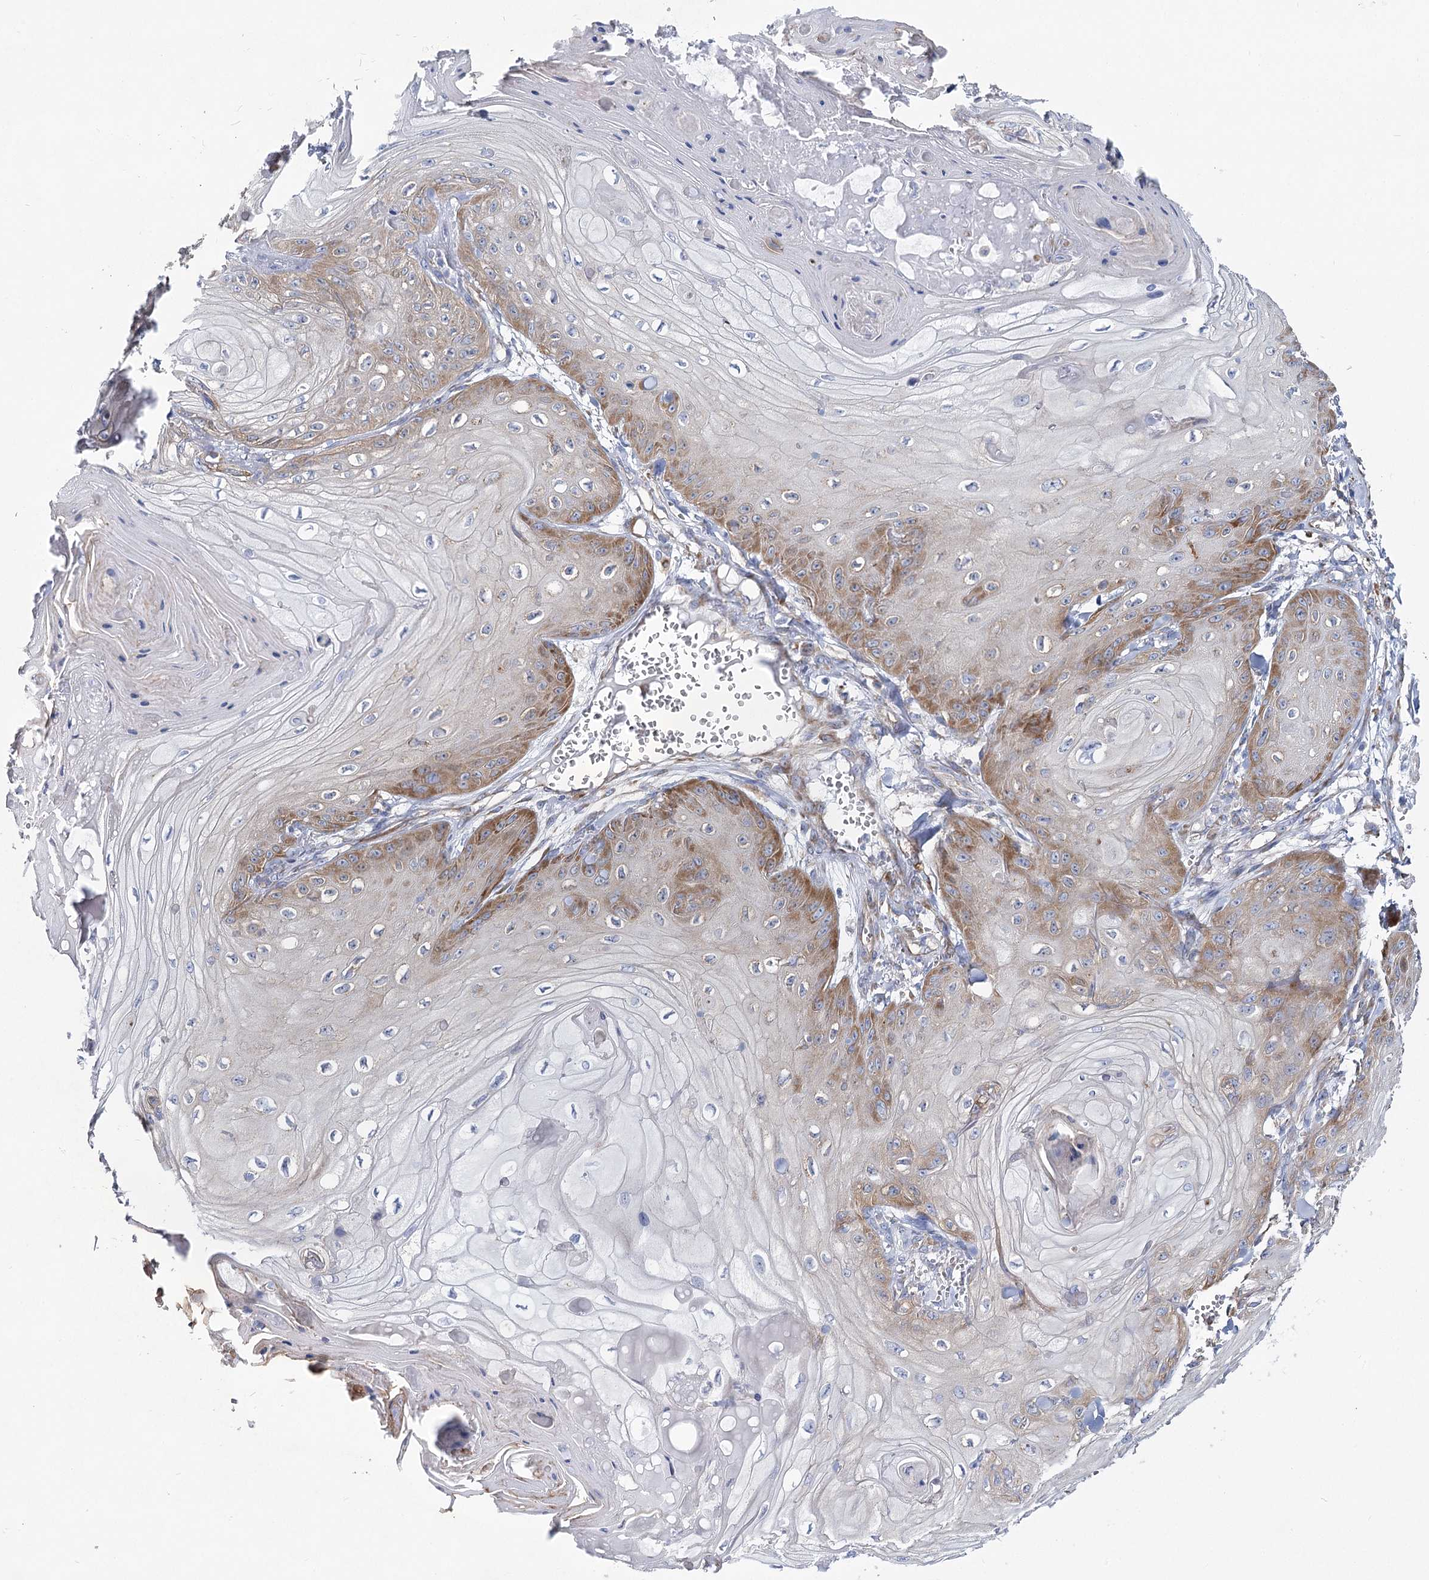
{"staining": {"intensity": "moderate", "quantity": ">75%", "location": "cytoplasmic/membranous"}, "tissue": "skin cancer", "cell_type": "Tumor cells", "image_type": "cancer", "snomed": [{"axis": "morphology", "description": "Squamous cell carcinoma, NOS"}, {"axis": "topography", "description": "Skin"}], "caption": "IHC (DAB (3,3'-diaminobenzidine)) staining of squamous cell carcinoma (skin) exhibits moderate cytoplasmic/membranous protein positivity in about >75% of tumor cells.", "gene": "THUMPD3", "patient": {"sex": "male", "age": 74}}